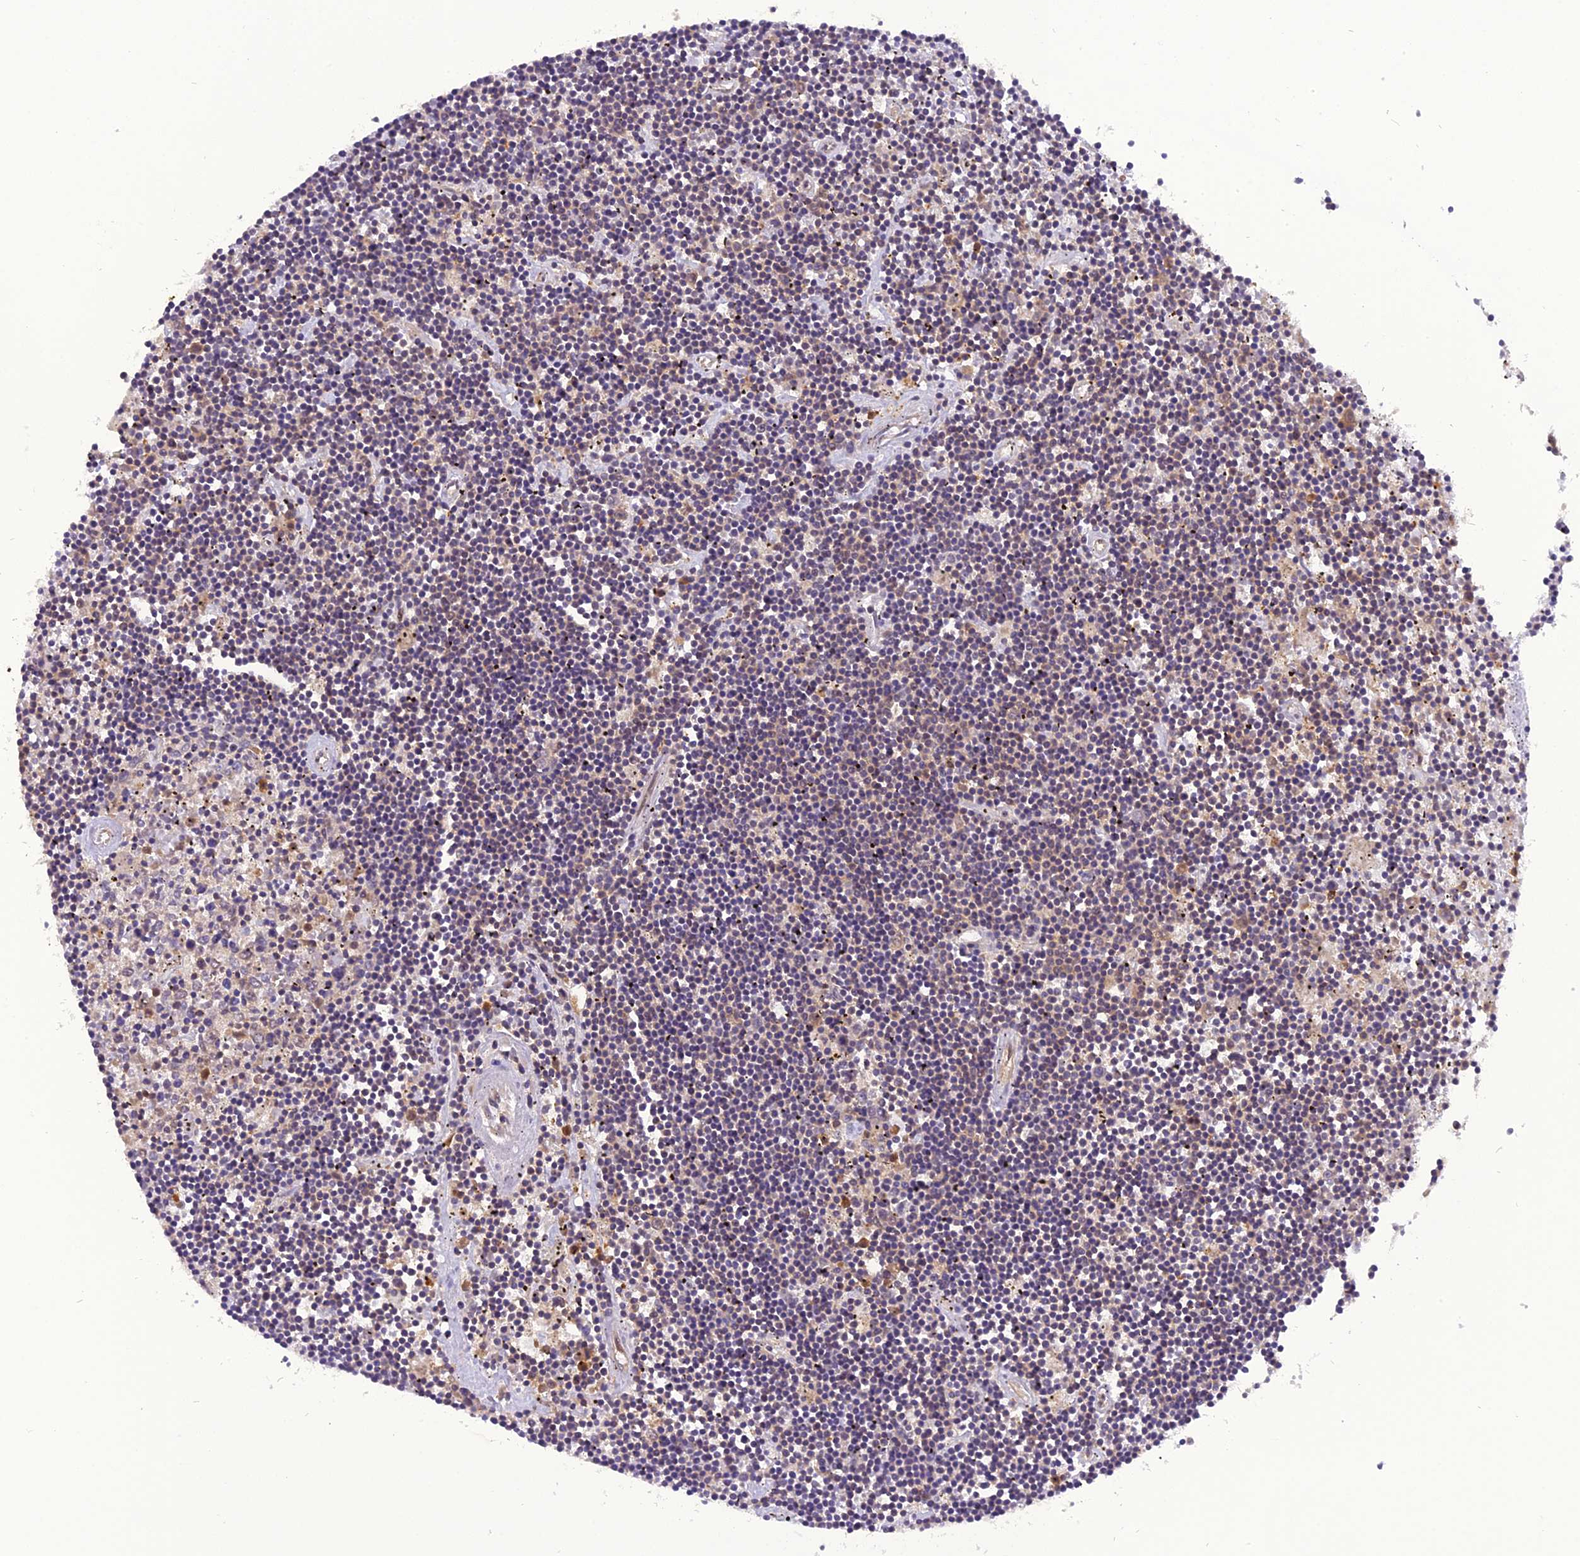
{"staining": {"intensity": "weak", "quantity": "<25%", "location": "cytoplasmic/membranous"}, "tissue": "lymphoma", "cell_type": "Tumor cells", "image_type": "cancer", "snomed": [{"axis": "morphology", "description": "Malignant lymphoma, non-Hodgkin's type, Low grade"}, {"axis": "topography", "description": "Spleen"}], "caption": "High power microscopy image of an immunohistochemistry (IHC) image of malignant lymphoma, non-Hodgkin's type (low-grade), revealing no significant expression in tumor cells. Nuclei are stained in blue.", "gene": "RABGGTA", "patient": {"sex": "male", "age": 76}}